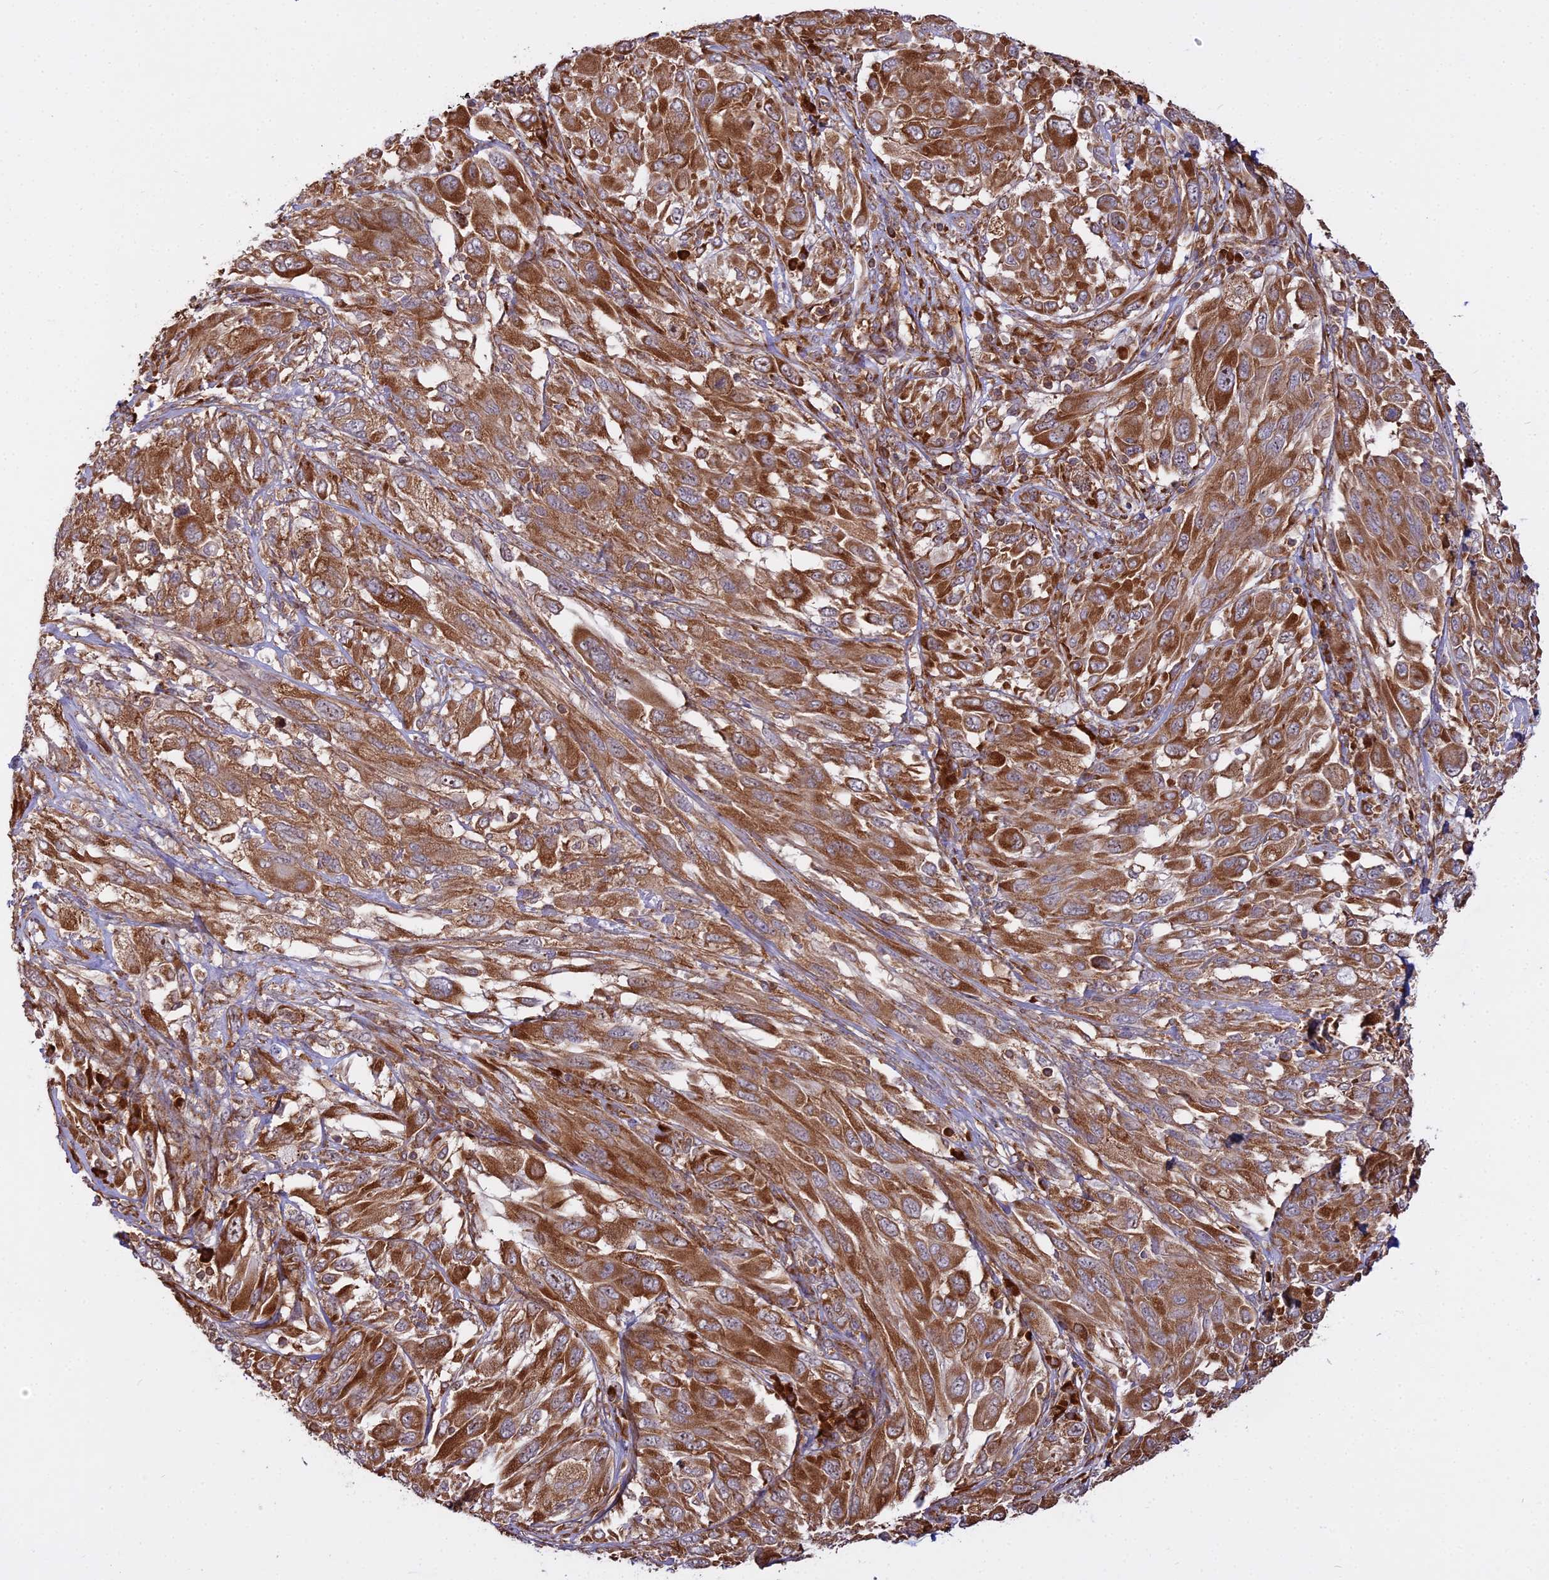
{"staining": {"intensity": "strong", "quantity": ">75%", "location": "cytoplasmic/membranous"}, "tissue": "melanoma", "cell_type": "Tumor cells", "image_type": "cancer", "snomed": [{"axis": "morphology", "description": "Malignant melanoma, NOS"}, {"axis": "topography", "description": "Skin"}], "caption": "Protein staining by IHC reveals strong cytoplasmic/membranous expression in approximately >75% of tumor cells in melanoma.", "gene": "RPL26", "patient": {"sex": "female", "age": 91}}